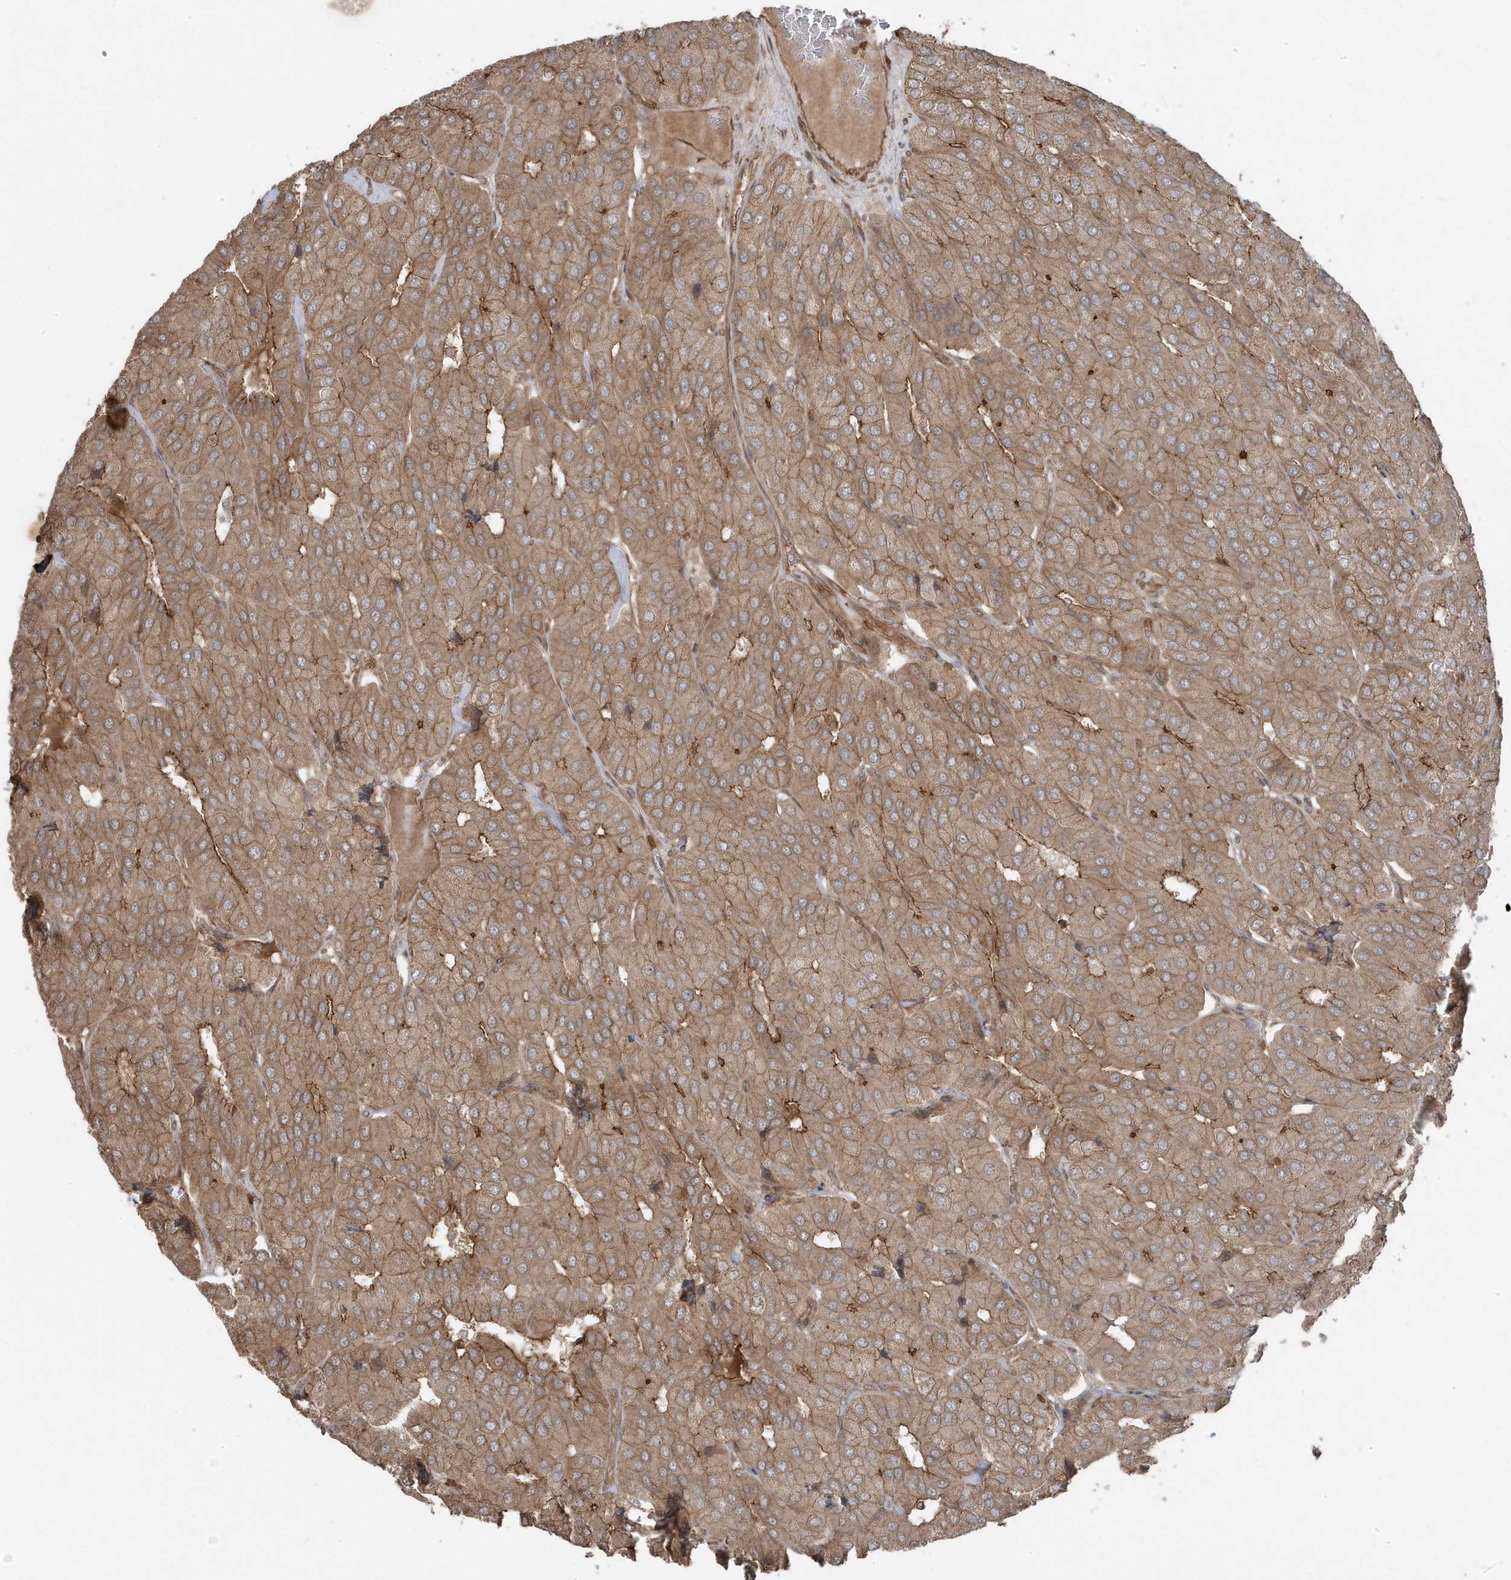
{"staining": {"intensity": "moderate", "quantity": ">75%", "location": "cytoplasmic/membranous"}, "tissue": "parathyroid gland", "cell_type": "Glandular cells", "image_type": "normal", "snomed": [{"axis": "morphology", "description": "Normal tissue, NOS"}, {"axis": "morphology", "description": "Adenoma, NOS"}, {"axis": "topography", "description": "Parathyroid gland"}], "caption": "Immunohistochemical staining of benign parathyroid gland exhibits >75% levels of moderate cytoplasmic/membranous protein expression in approximately >75% of glandular cells.", "gene": "ASAP1", "patient": {"sex": "female", "age": 86}}